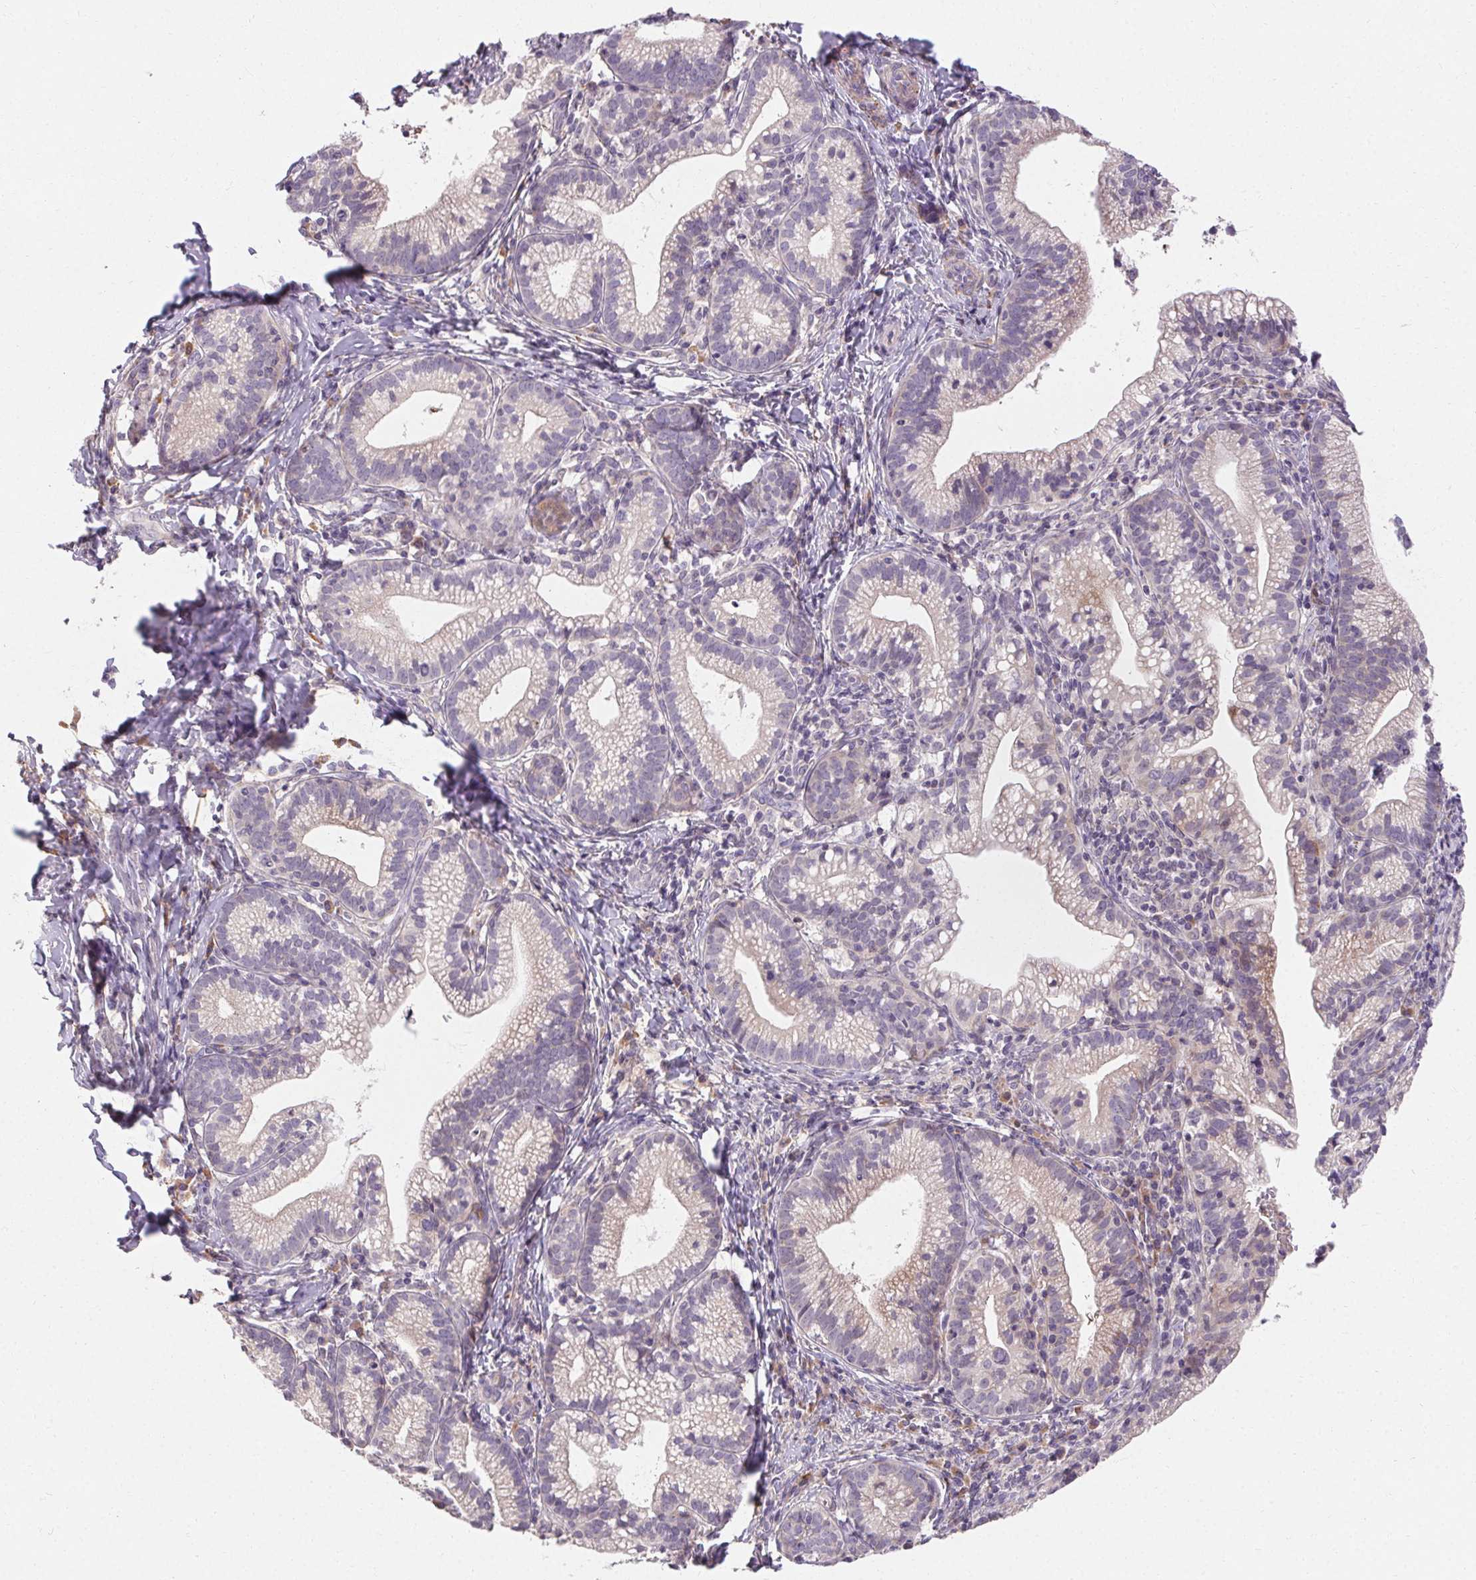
{"staining": {"intensity": "negative", "quantity": "none", "location": "none"}, "tissue": "cervical cancer", "cell_type": "Tumor cells", "image_type": "cancer", "snomed": [{"axis": "morphology", "description": "Normal tissue, NOS"}, {"axis": "morphology", "description": "Adenocarcinoma, NOS"}, {"axis": "topography", "description": "Cervix"}], "caption": "An immunohistochemistry (IHC) photomicrograph of cervical cancer (adenocarcinoma) is shown. There is no staining in tumor cells of cervical cancer (adenocarcinoma).", "gene": "TMEM52B", "patient": {"sex": "female", "age": 44}}